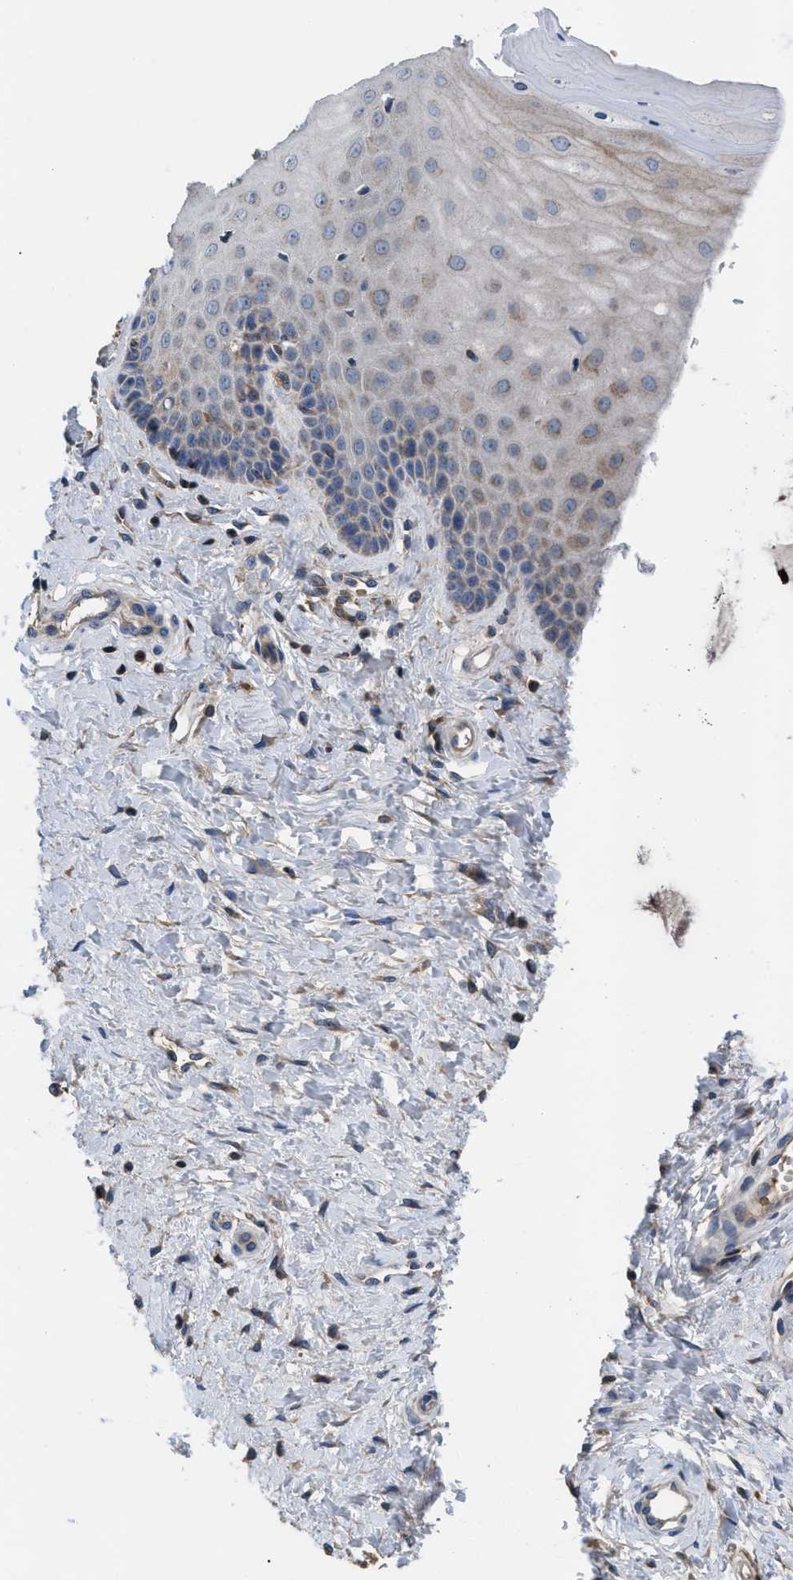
{"staining": {"intensity": "moderate", "quantity": ">75%", "location": "cytoplasmic/membranous"}, "tissue": "cervix", "cell_type": "Glandular cells", "image_type": "normal", "snomed": [{"axis": "morphology", "description": "Normal tissue, NOS"}, {"axis": "topography", "description": "Cervix"}], "caption": "IHC of unremarkable human cervix reveals medium levels of moderate cytoplasmic/membranous staining in approximately >75% of glandular cells. (Stains: DAB (3,3'-diaminobenzidine) in brown, nuclei in blue, Microscopy: brightfield microscopy at high magnification).", "gene": "YBEY", "patient": {"sex": "female", "age": 55}}